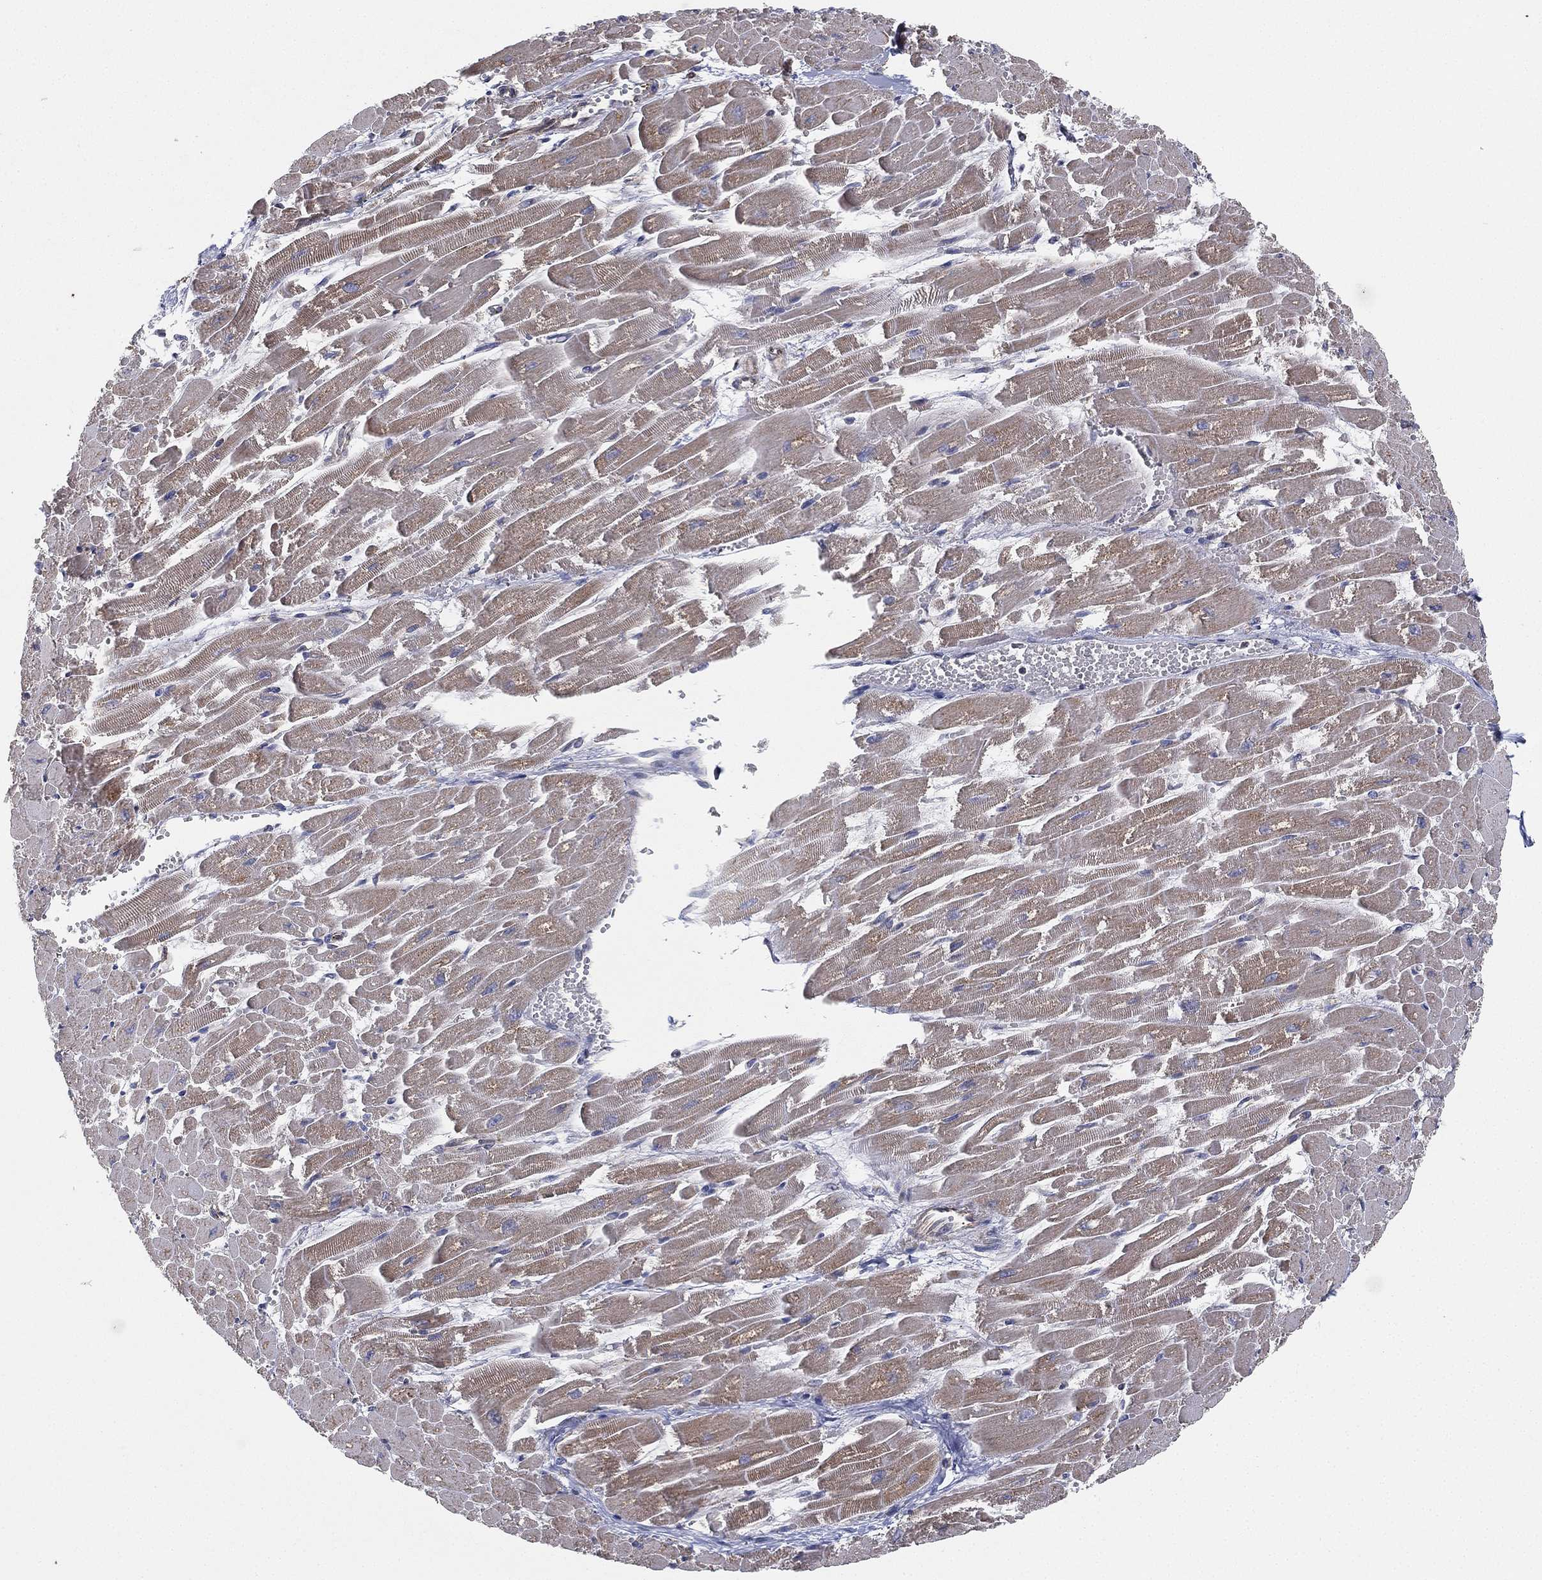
{"staining": {"intensity": "weak", "quantity": "25%-75%", "location": "cytoplasmic/membranous"}, "tissue": "heart muscle", "cell_type": "Cardiomyocytes", "image_type": "normal", "snomed": [{"axis": "morphology", "description": "Normal tissue, NOS"}, {"axis": "topography", "description": "Heart"}], "caption": "The immunohistochemical stain shows weak cytoplasmic/membranous expression in cardiomyocytes of benign heart muscle. Nuclei are stained in blue.", "gene": "CYB5B", "patient": {"sex": "female", "age": 52}}